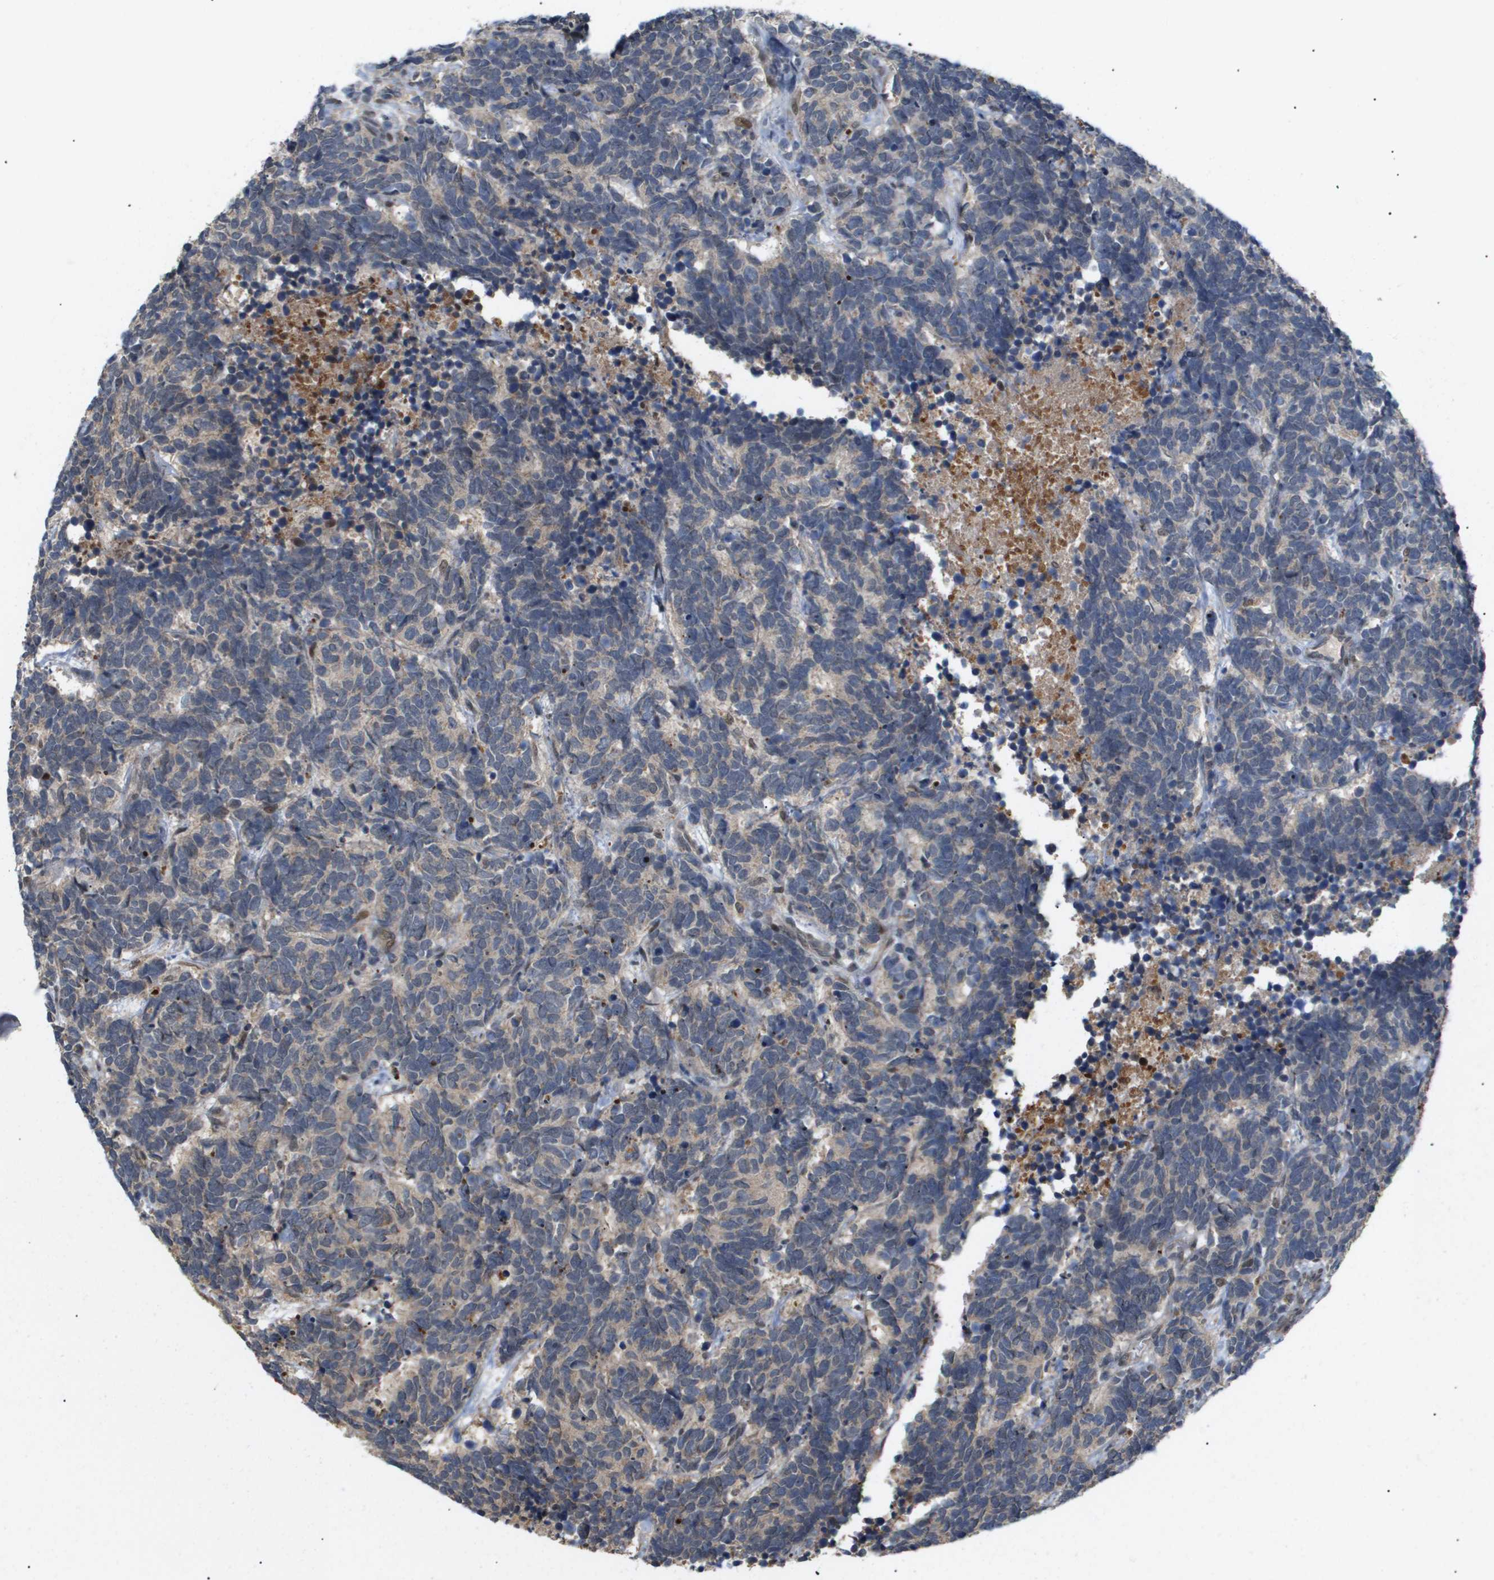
{"staining": {"intensity": "weak", "quantity": "25%-75%", "location": "cytoplasmic/membranous"}, "tissue": "carcinoid", "cell_type": "Tumor cells", "image_type": "cancer", "snomed": [{"axis": "morphology", "description": "Carcinoma, NOS"}, {"axis": "morphology", "description": "Carcinoid, malignant, NOS"}, {"axis": "topography", "description": "Urinary bladder"}], "caption": "Weak cytoplasmic/membranous protein staining is appreciated in approximately 25%-75% of tumor cells in malignant carcinoid. The protein of interest is stained brown, and the nuclei are stained in blue (DAB (3,3'-diaminobenzidine) IHC with brightfield microscopy, high magnification).", "gene": "PDGFB", "patient": {"sex": "male", "age": 57}}